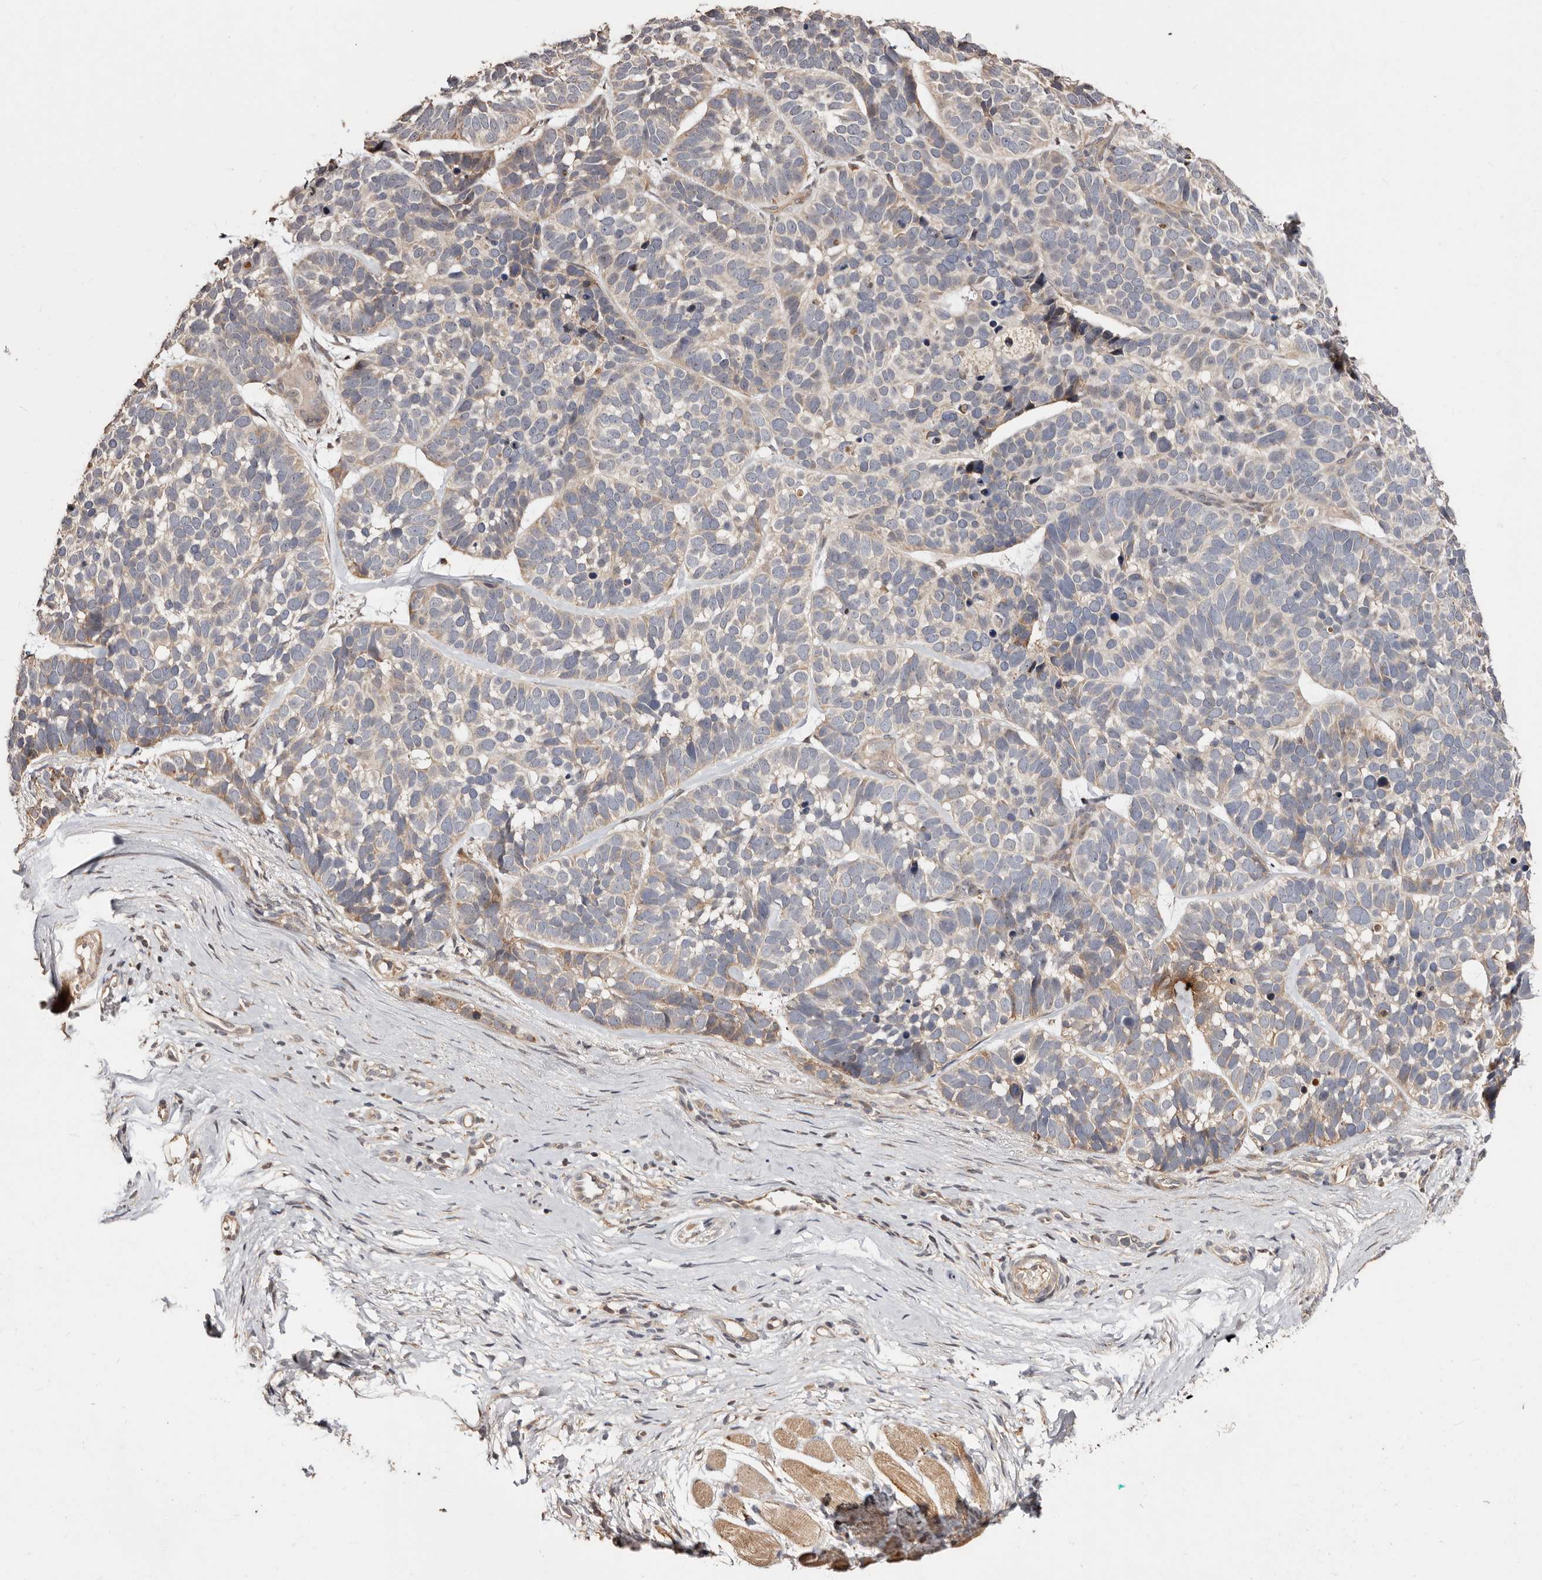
{"staining": {"intensity": "weak", "quantity": "<25%", "location": "cytoplasmic/membranous"}, "tissue": "skin cancer", "cell_type": "Tumor cells", "image_type": "cancer", "snomed": [{"axis": "morphology", "description": "Basal cell carcinoma"}, {"axis": "topography", "description": "Skin"}], "caption": "Immunohistochemical staining of skin basal cell carcinoma demonstrates no significant positivity in tumor cells. (DAB immunohistochemistry (IHC) visualized using brightfield microscopy, high magnification).", "gene": "APOL6", "patient": {"sex": "male", "age": 62}}